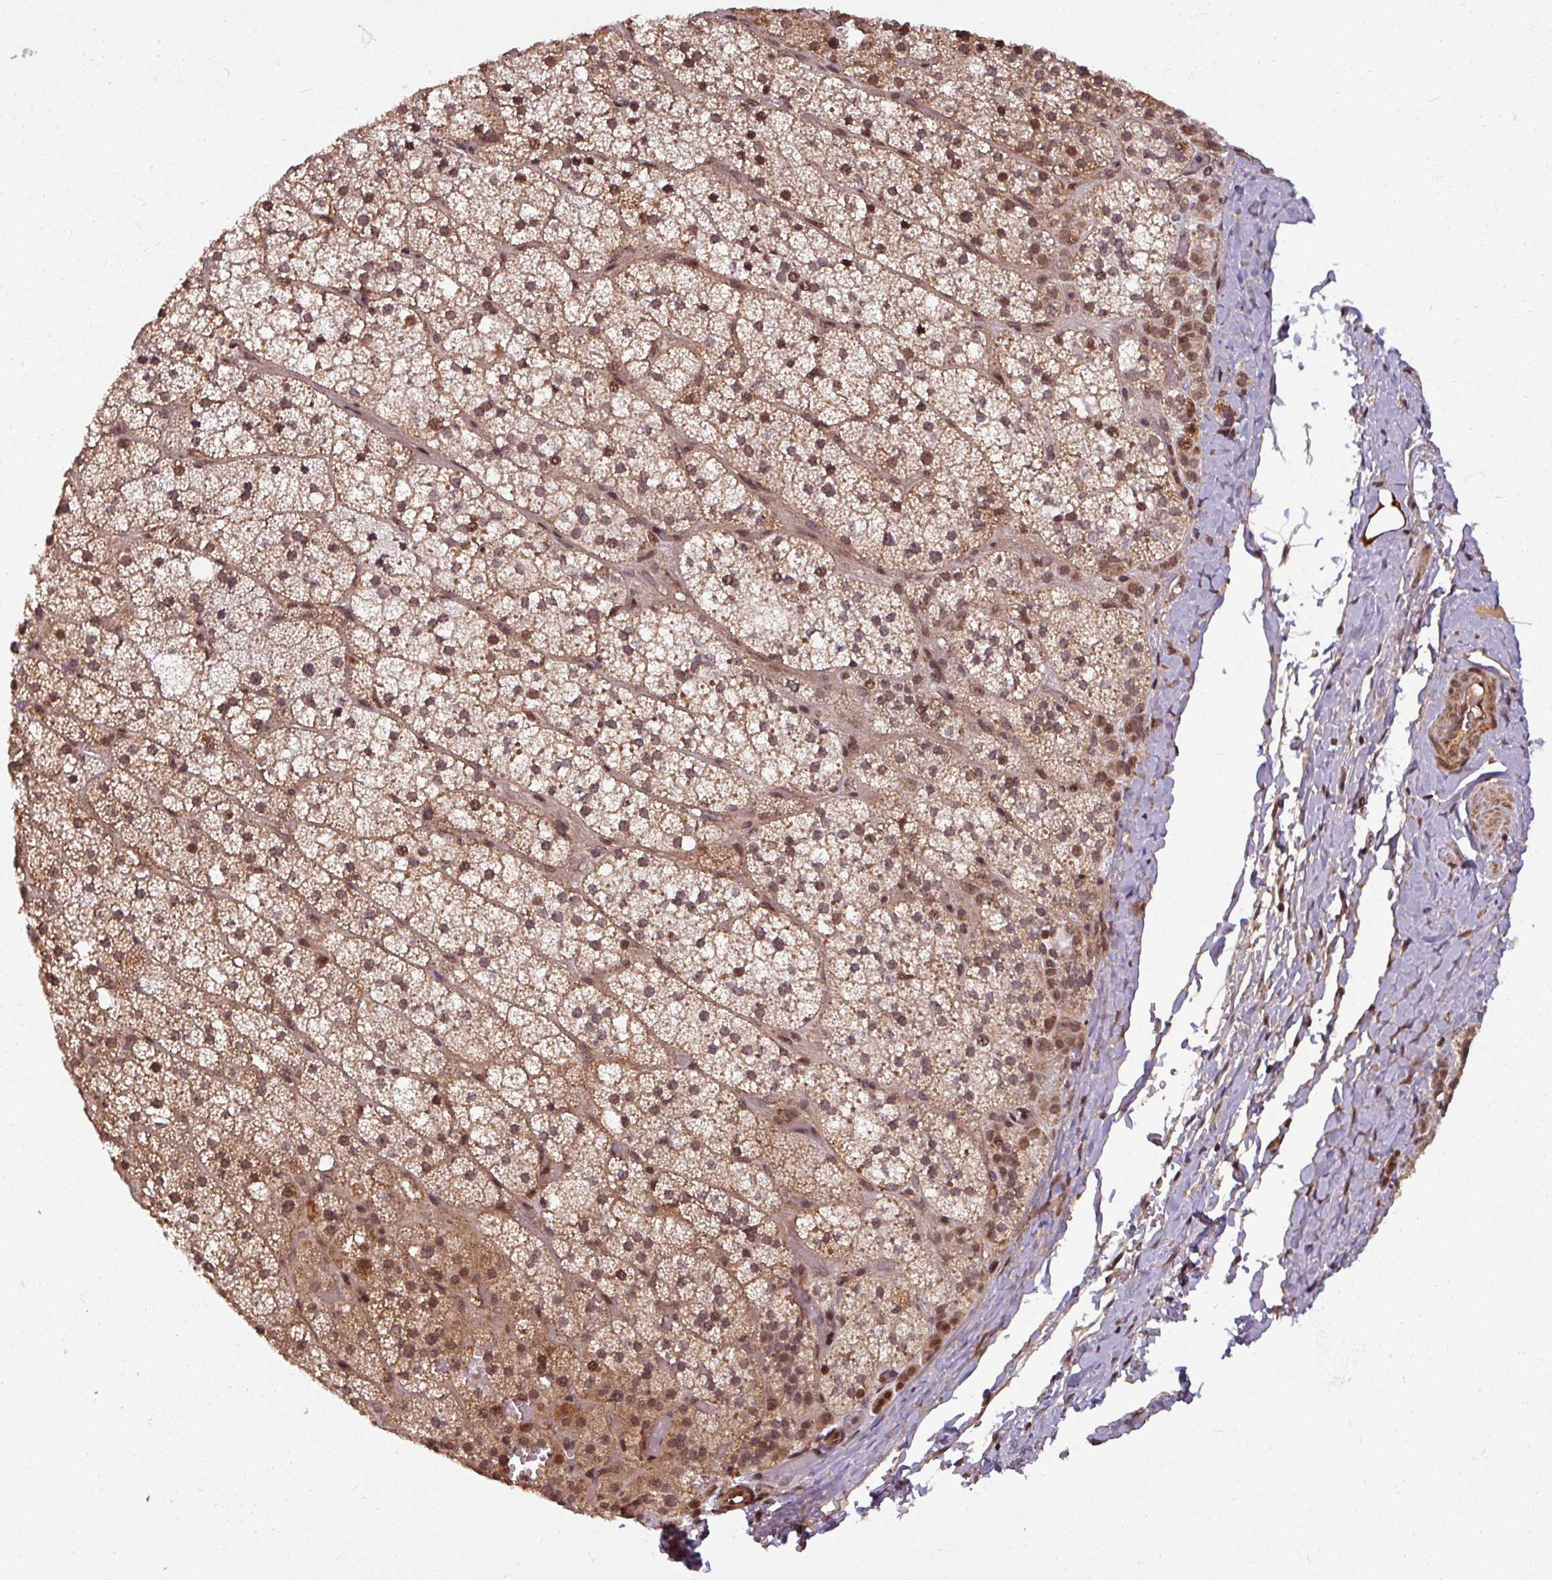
{"staining": {"intensity": "moderate", "quantity": ">75%", "location": "cytoplasmic/membranous,nuclear"}, "tissue": "adrenal gland", "cell_type": "Glandular cells", "image_type": "normal", "snomed": [{"axis": "morphology", "description": "Normal tissue, NOS"}, {"axis": "topography", "description": "Adrenal gland"}], "caption": "Protein analysis of normal adrenal gland exhibits moderate cytoplasmic/membranous,nuclear expression in about >75% of glandular cells. (brown staining indicates protein expression, while blue staining denotes nuclei).", "gene": "SWI5", "patient": {"sex": "male", "age": 53}}